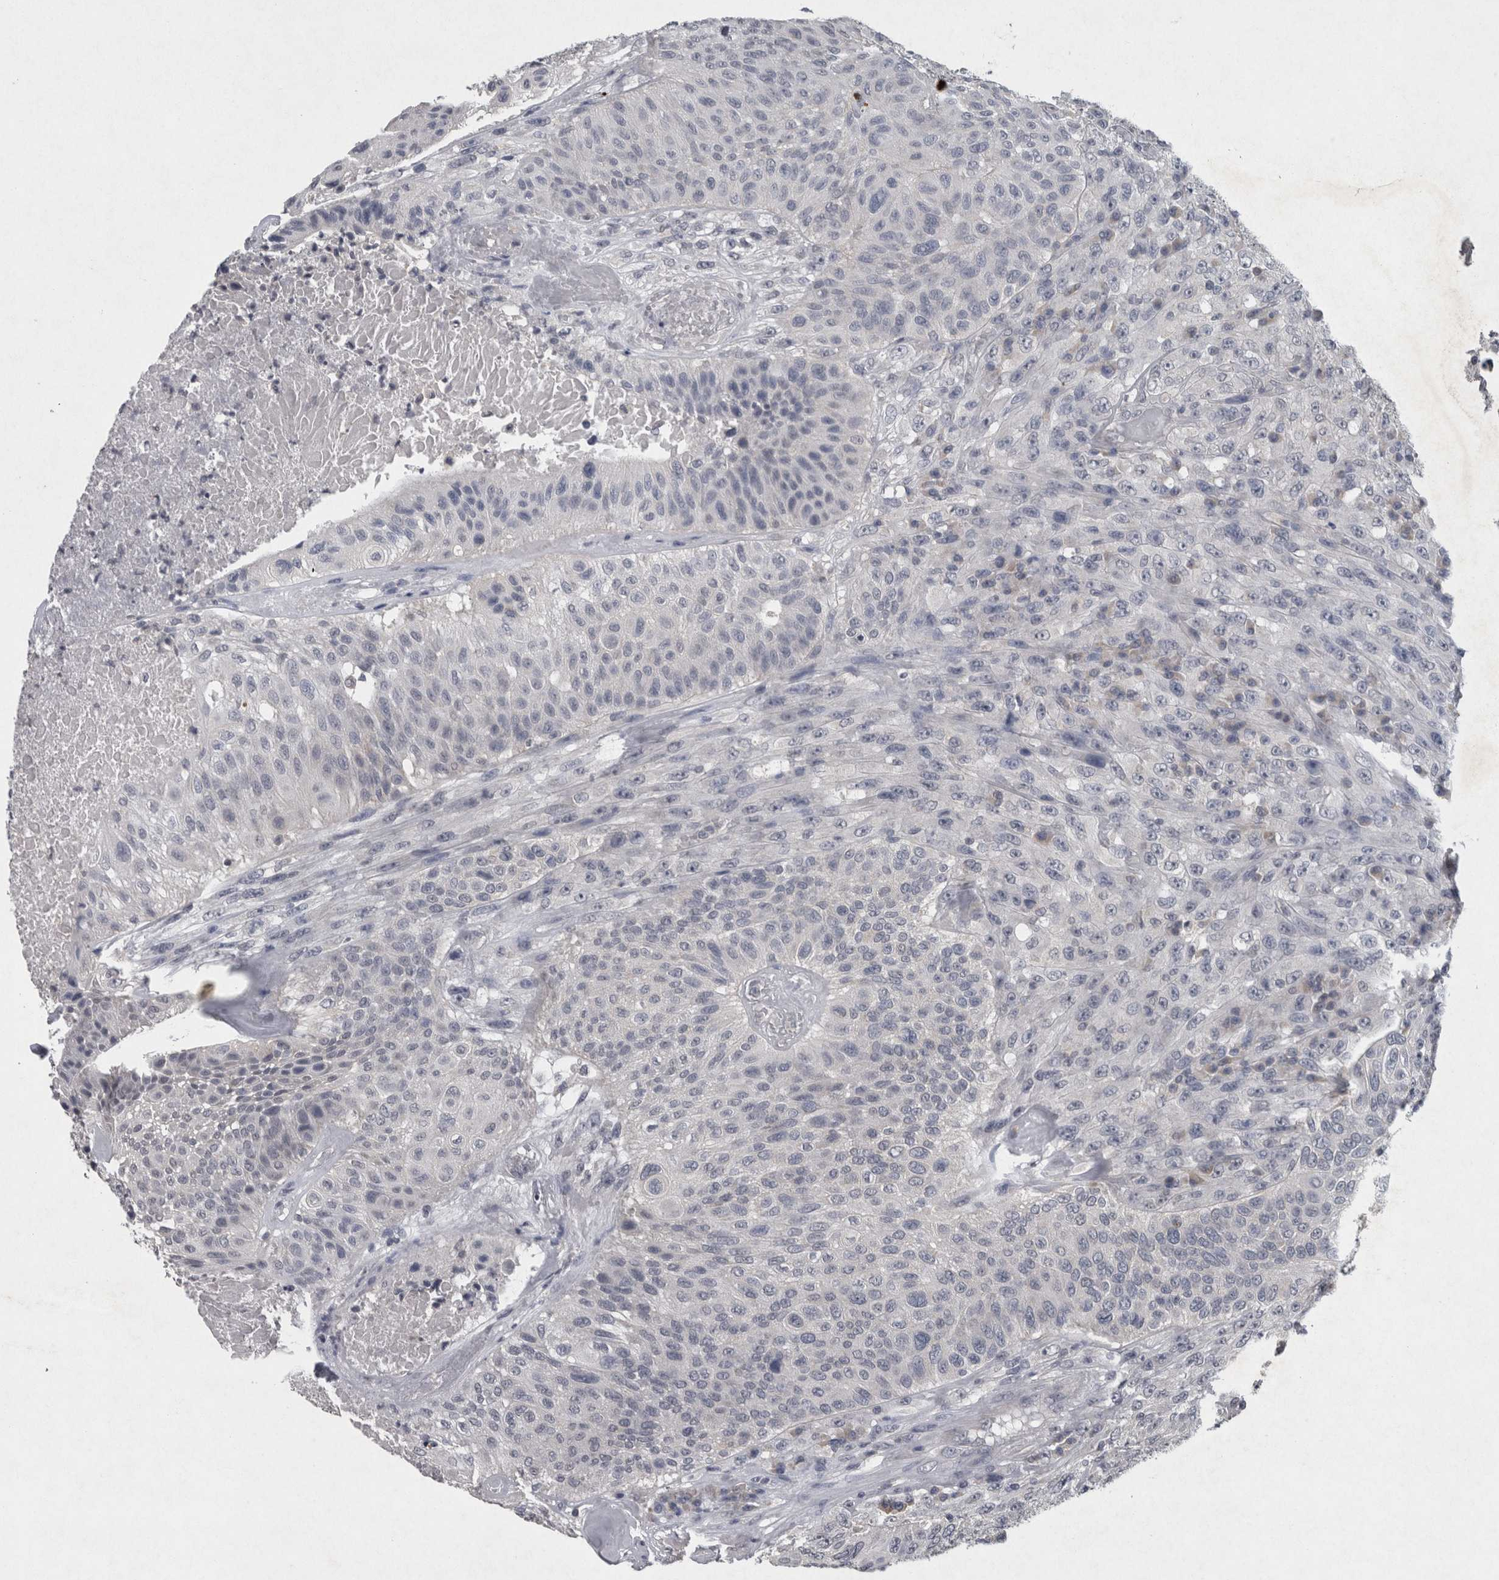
{"staining": {"intensity": "negative", "quantity": "none", "location": "none"}, "tissue": "urothelial cancer", "cell_type": "Tumor cells", "image_type": "cancer", "snomed": [{"axis": "morphology", "description": "Urothelial carcinoma, High grade"}, {"axis": "topography", "description": "Urinary bladder"}], "caption": "Tumor cells show no significant protein staining in high-grade urothelial carcinoma. (Immunohistochemistry, brightfield microscopy, high magnification).", "gene": "WNT7A", "patient": {"sex": "male", "age": 66}}